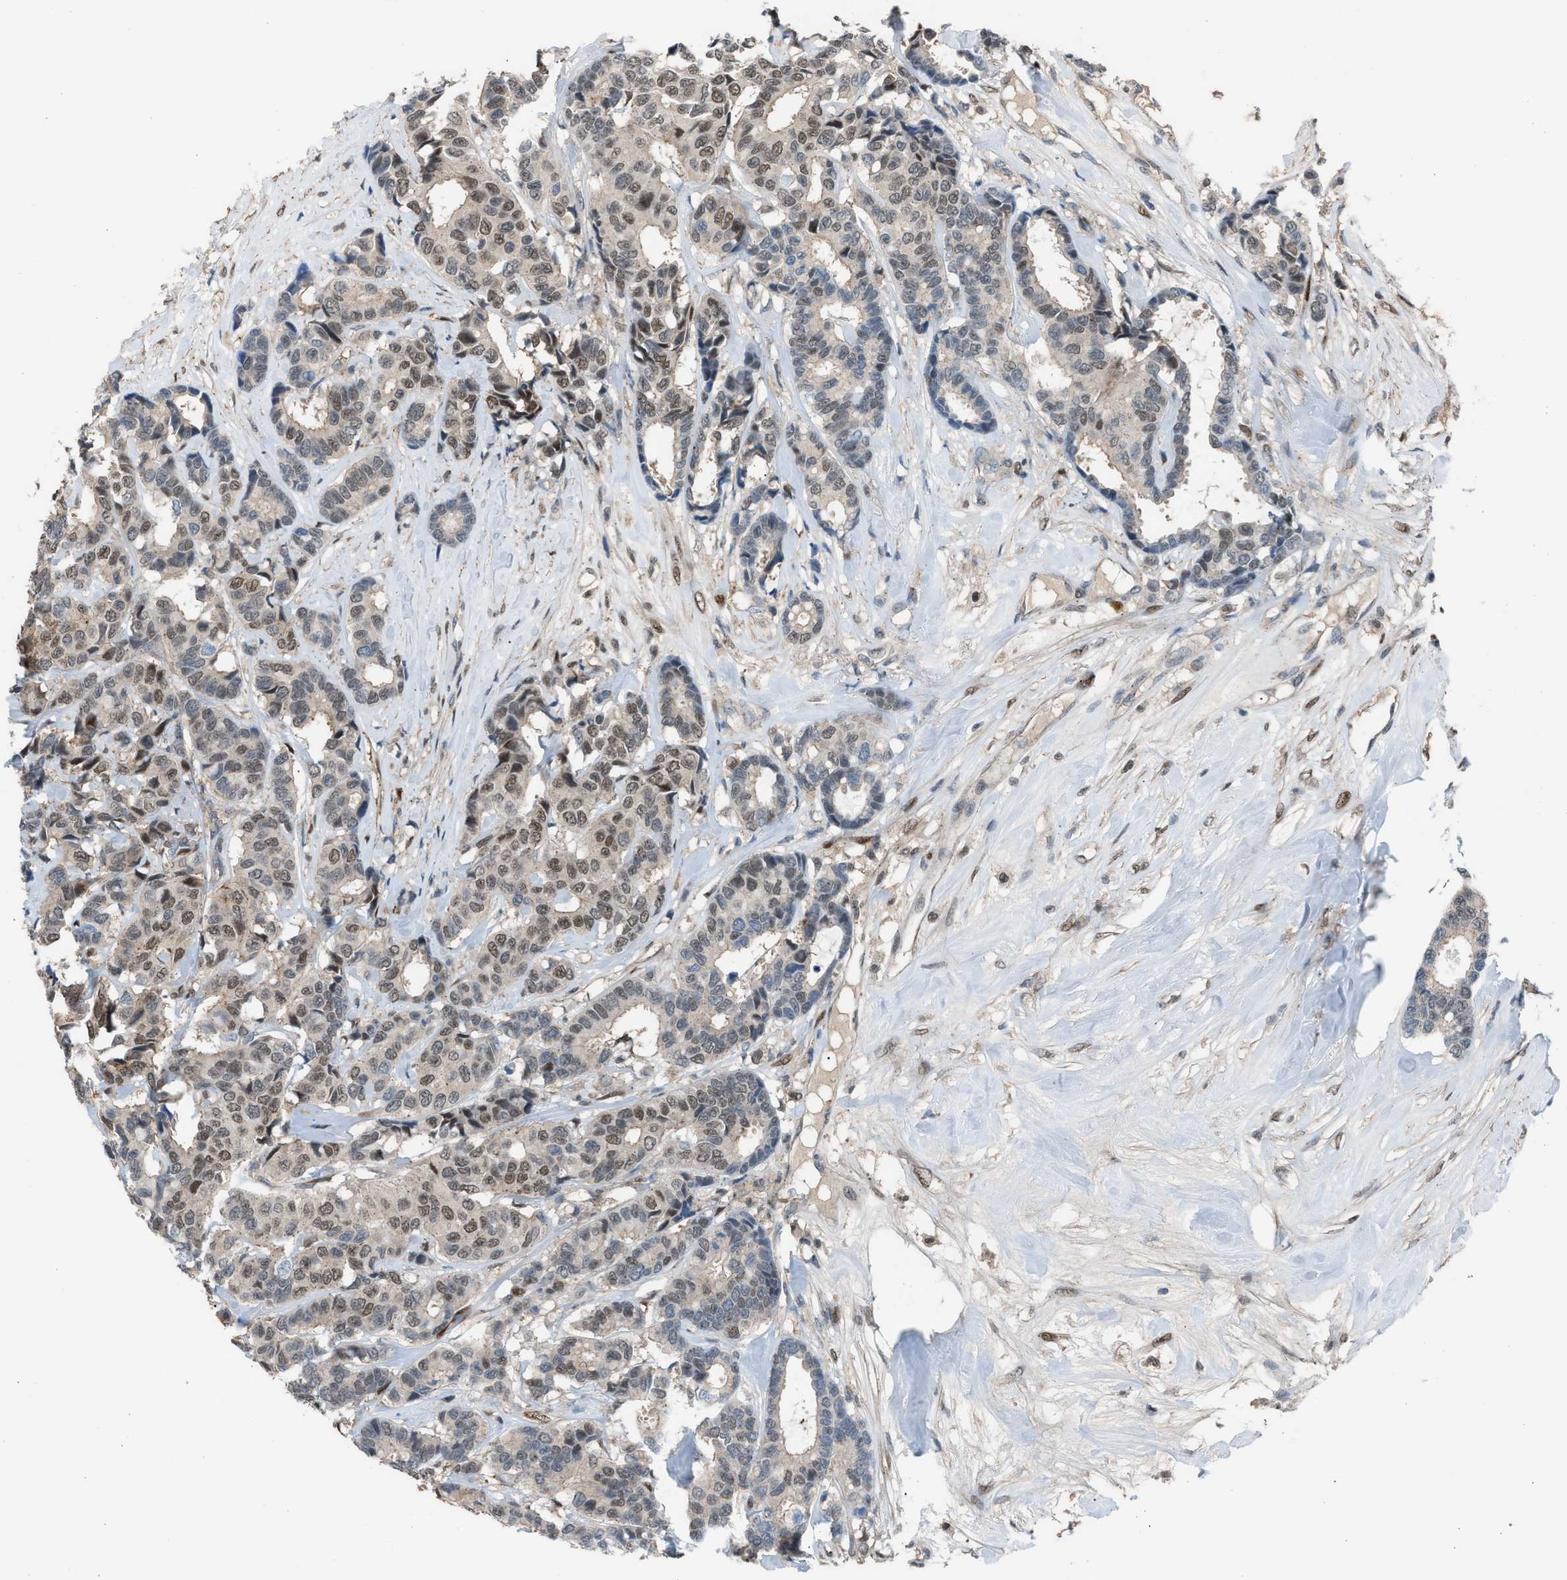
{"staining": {"intensity": "moderate", "quantity": ">75%", "location": "nuclear"}, "tissue": "breast cancer", "cell_type": "Tumor cells", "image_type": "cancer", "snomed": [{"axis": "morphology", "description": "Duct carcinoma"}, {"axis": "topography", "description": "Breast"}], "caption": "Brown immunohistochemical staining in intraductal carcinoma (breast) shows moderate nuclear positivity in about >75% of tumor cells.", "gene": "CRTC1", "patient": {"sex": "female", "age": 87}}